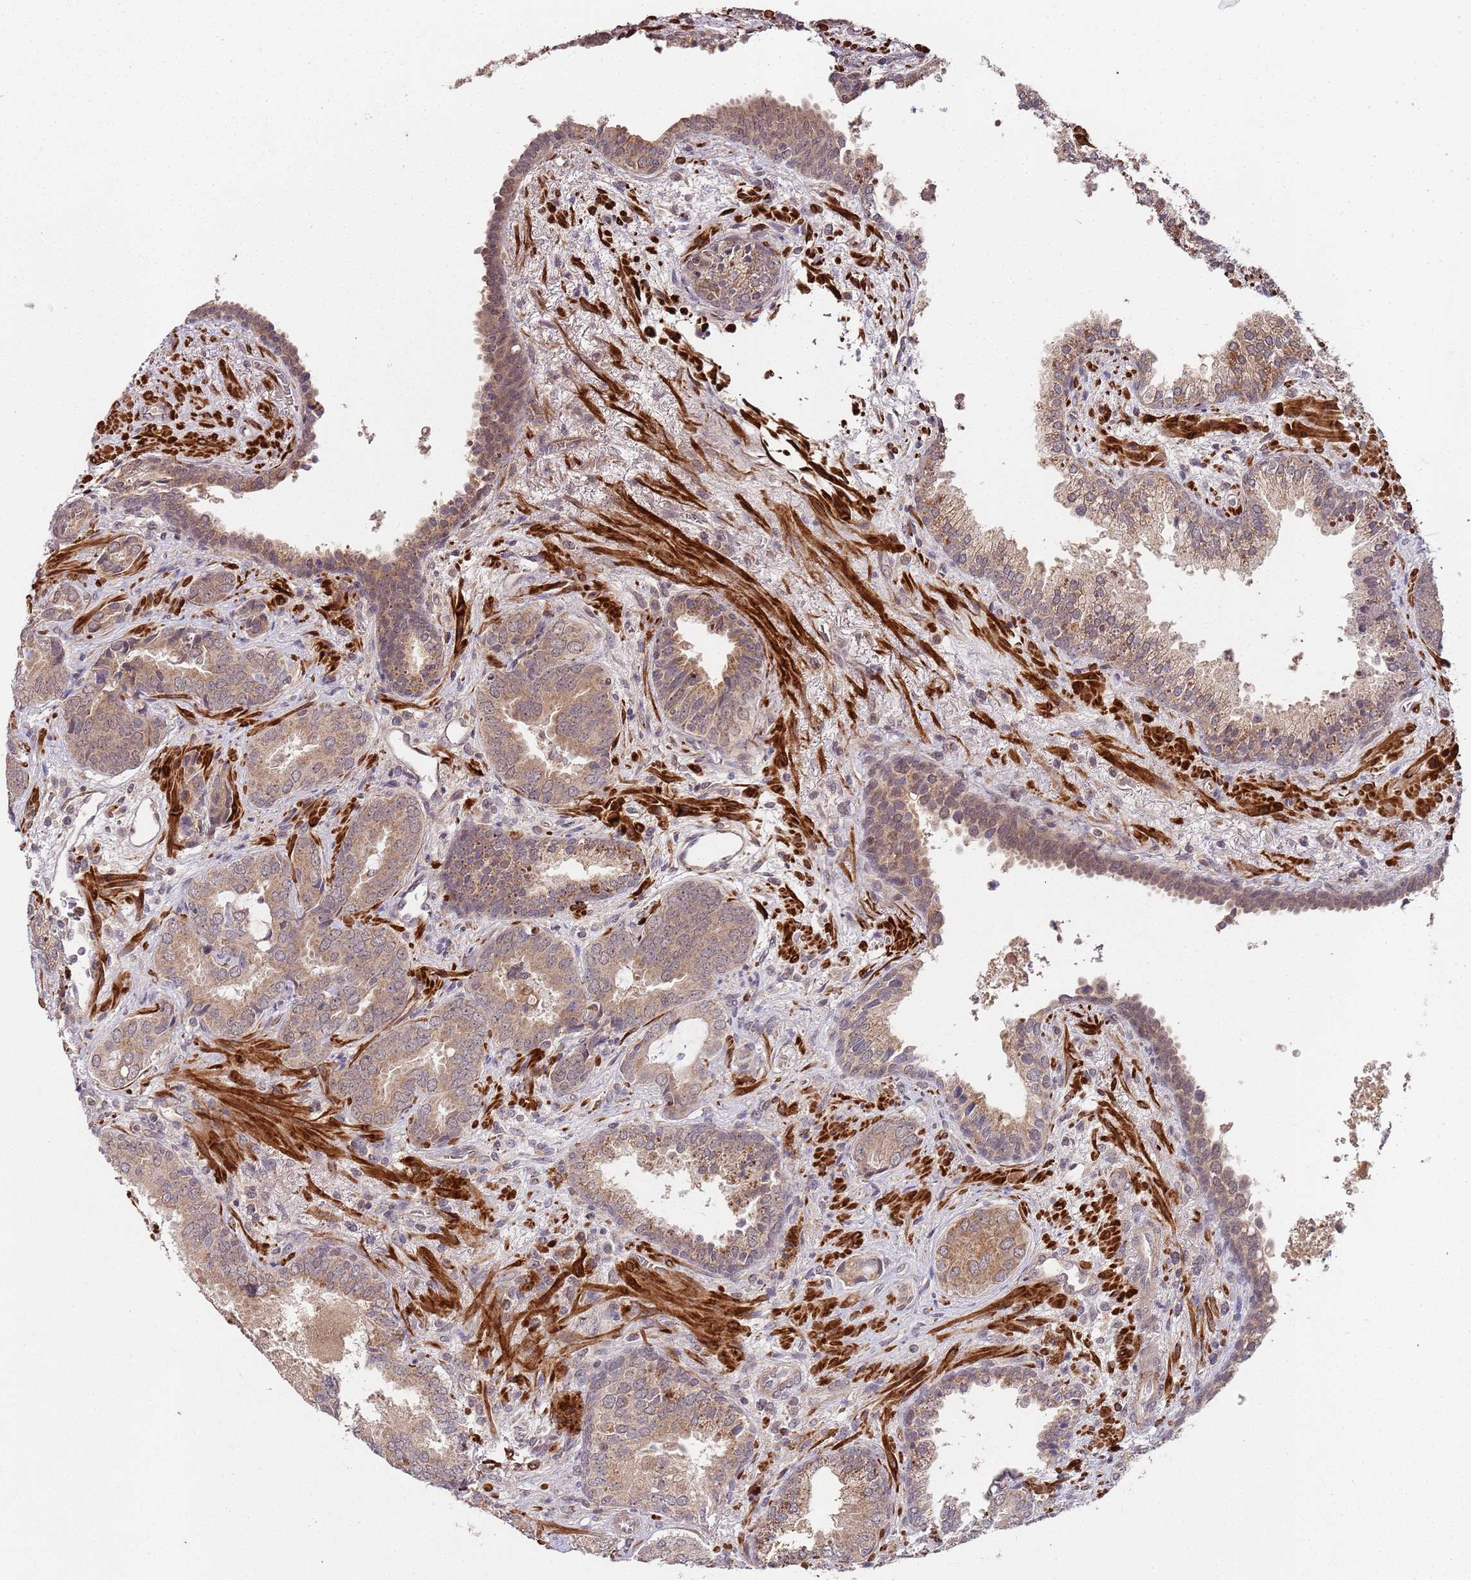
{"staining": {"intensity": "moderate", "quantity": ">75%", "location": "cytoplasmic/membranous"}, "tissue": "prostate cancer", "cell_type": "Tumor cells", "image_type": "cancer", "snomed": [{"axis": "morphology", "description": "Adenocarcinoma, High grade"}, {"axis": "topography", "description": "Prostate"}], "caption": "Prostate cancer tissue displays moderate cytoplasmic/membranous positivity in approximately >75% of tumor cells", "gene": "LIN37", "patient": {"sex": "male", "age": 71}}